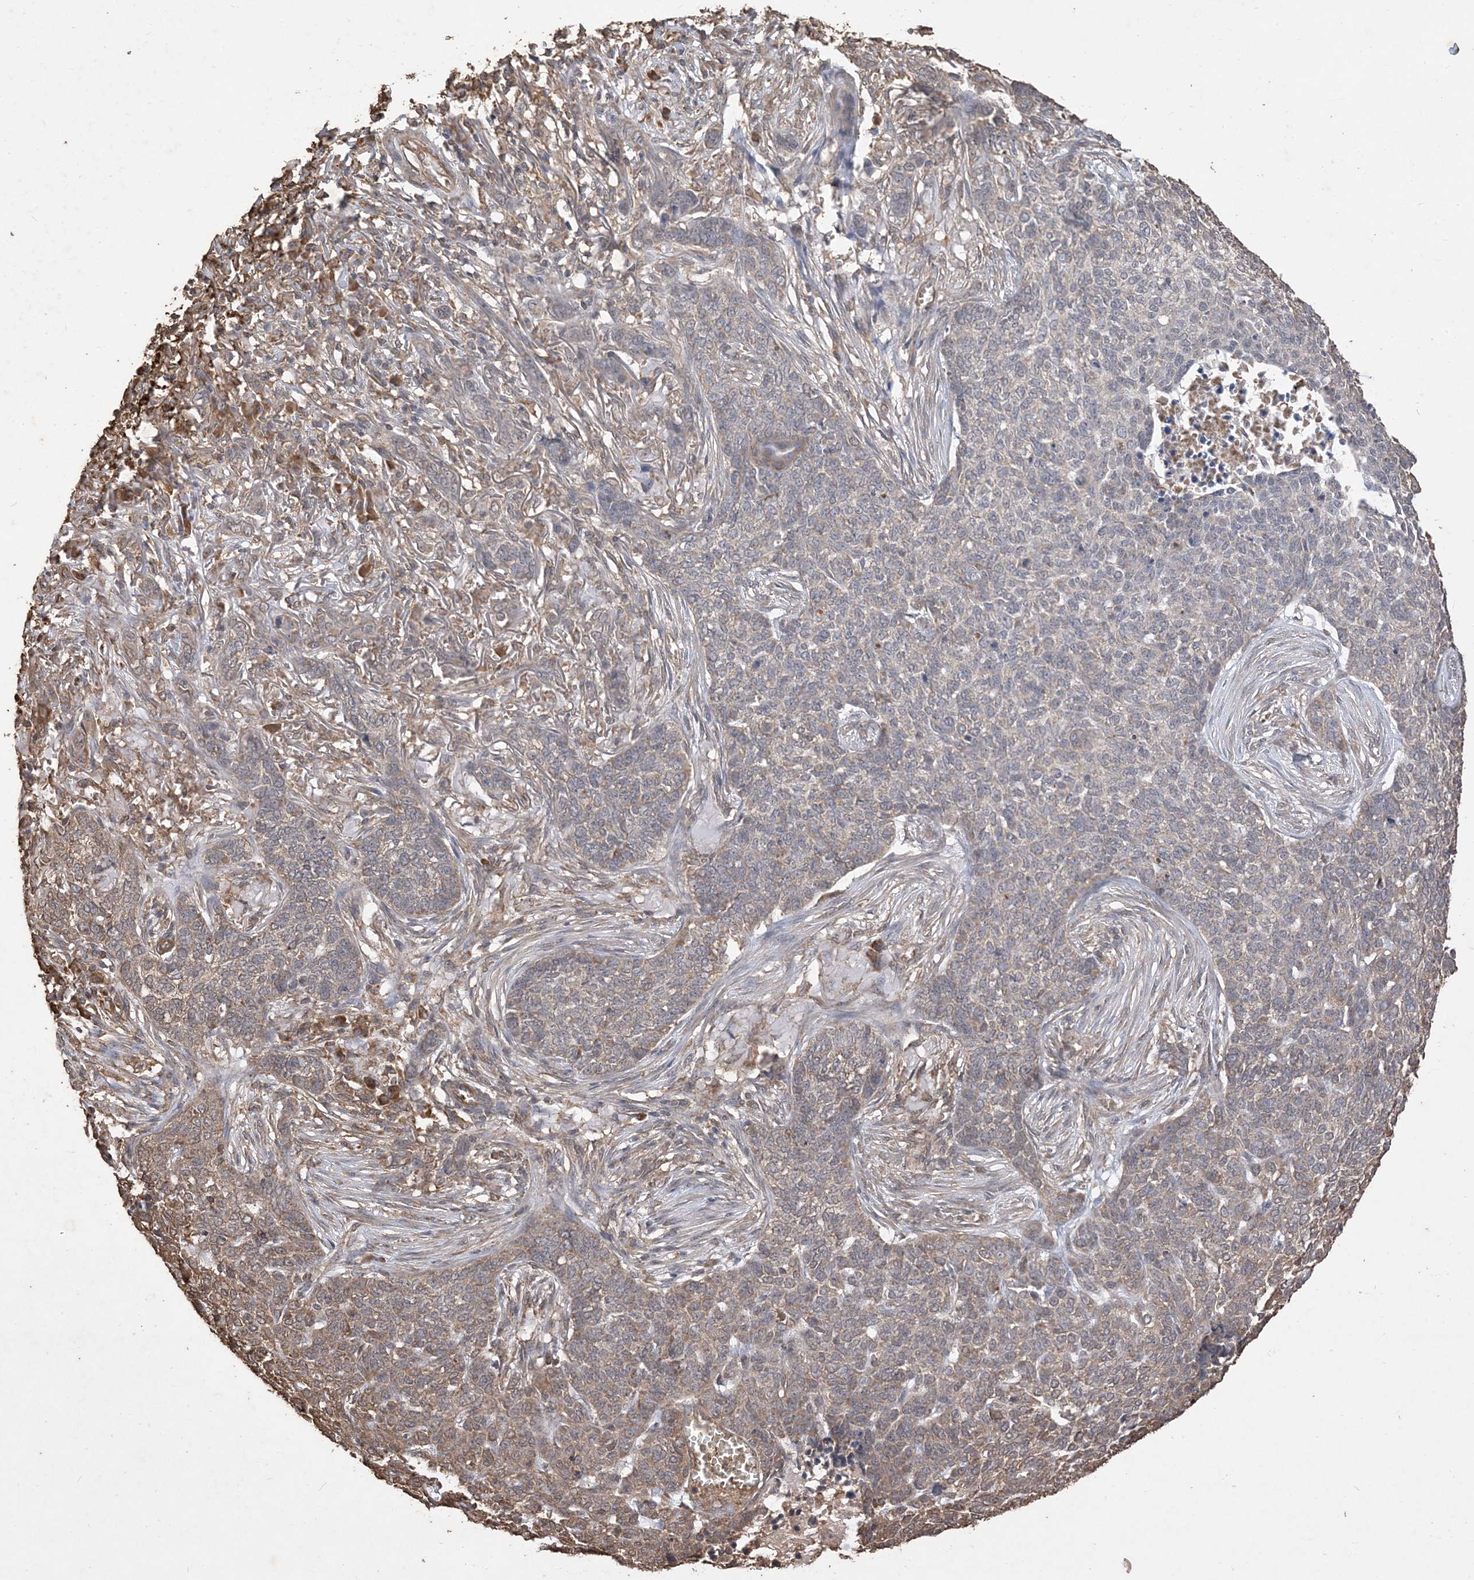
{"staining": {"intensity": "weak", "quantity": "25%-75%", "location": "cytoplasmic/membranous"}, "tissue": "skin cancer", "cell_type": "Tumor cells", "image_type": "cancer", "snomed": [{"axis": "morphology", "description": "Basal cell carcinoma"}, {"axis": "topography", "description": "Skin"}], "caption": "IHC of skin basal cell carcinoma exhibits low levels of weak cytoplasmic/membranous positivity in approximately 25%-75% of tumor cells. (Stains: DAB in brown, nuclei in blue, Microscopy: brightfield microscopy at high magnification).", "gene": "HPS4", "patient": {"sex": "male", "age": 85}}